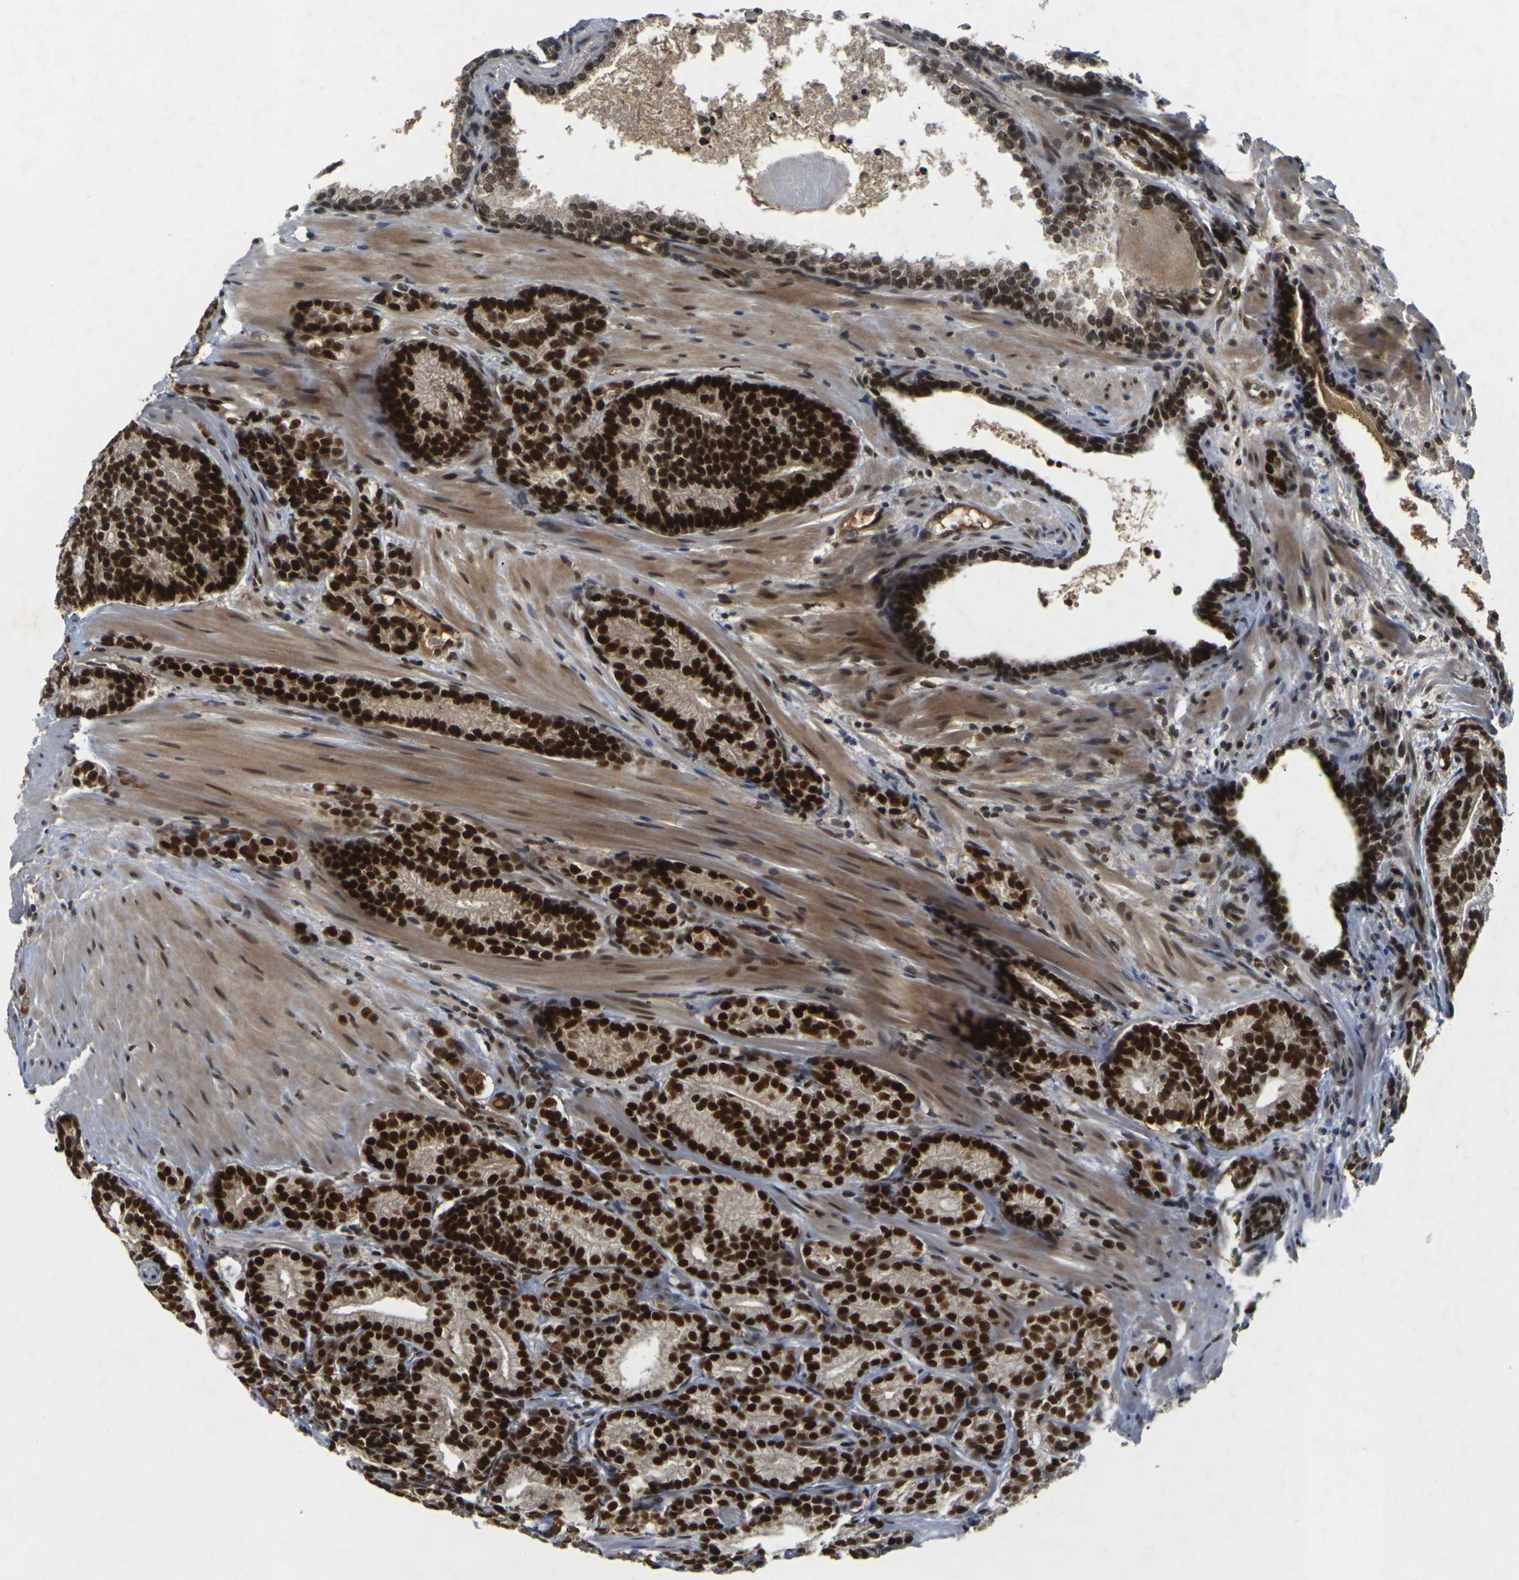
{"staining": {"intensity": "strong", "quantity": ">75%", "location": "nuclear"}, "tissue": "prostate cancer", "cell_type": "Tumor cells", "image_type": "cancer", "snomed": [{"axis": "morphology", "description": "Adenocarcinoma, High grade"}, {"axis": "topography", "description": "Prostate"}], "caption": "Human prostate cancer stained with a protein marker displays strong staining in tumor cells.", "gene": "NELFA", "patient": {"sex": "male", "age": 61}}